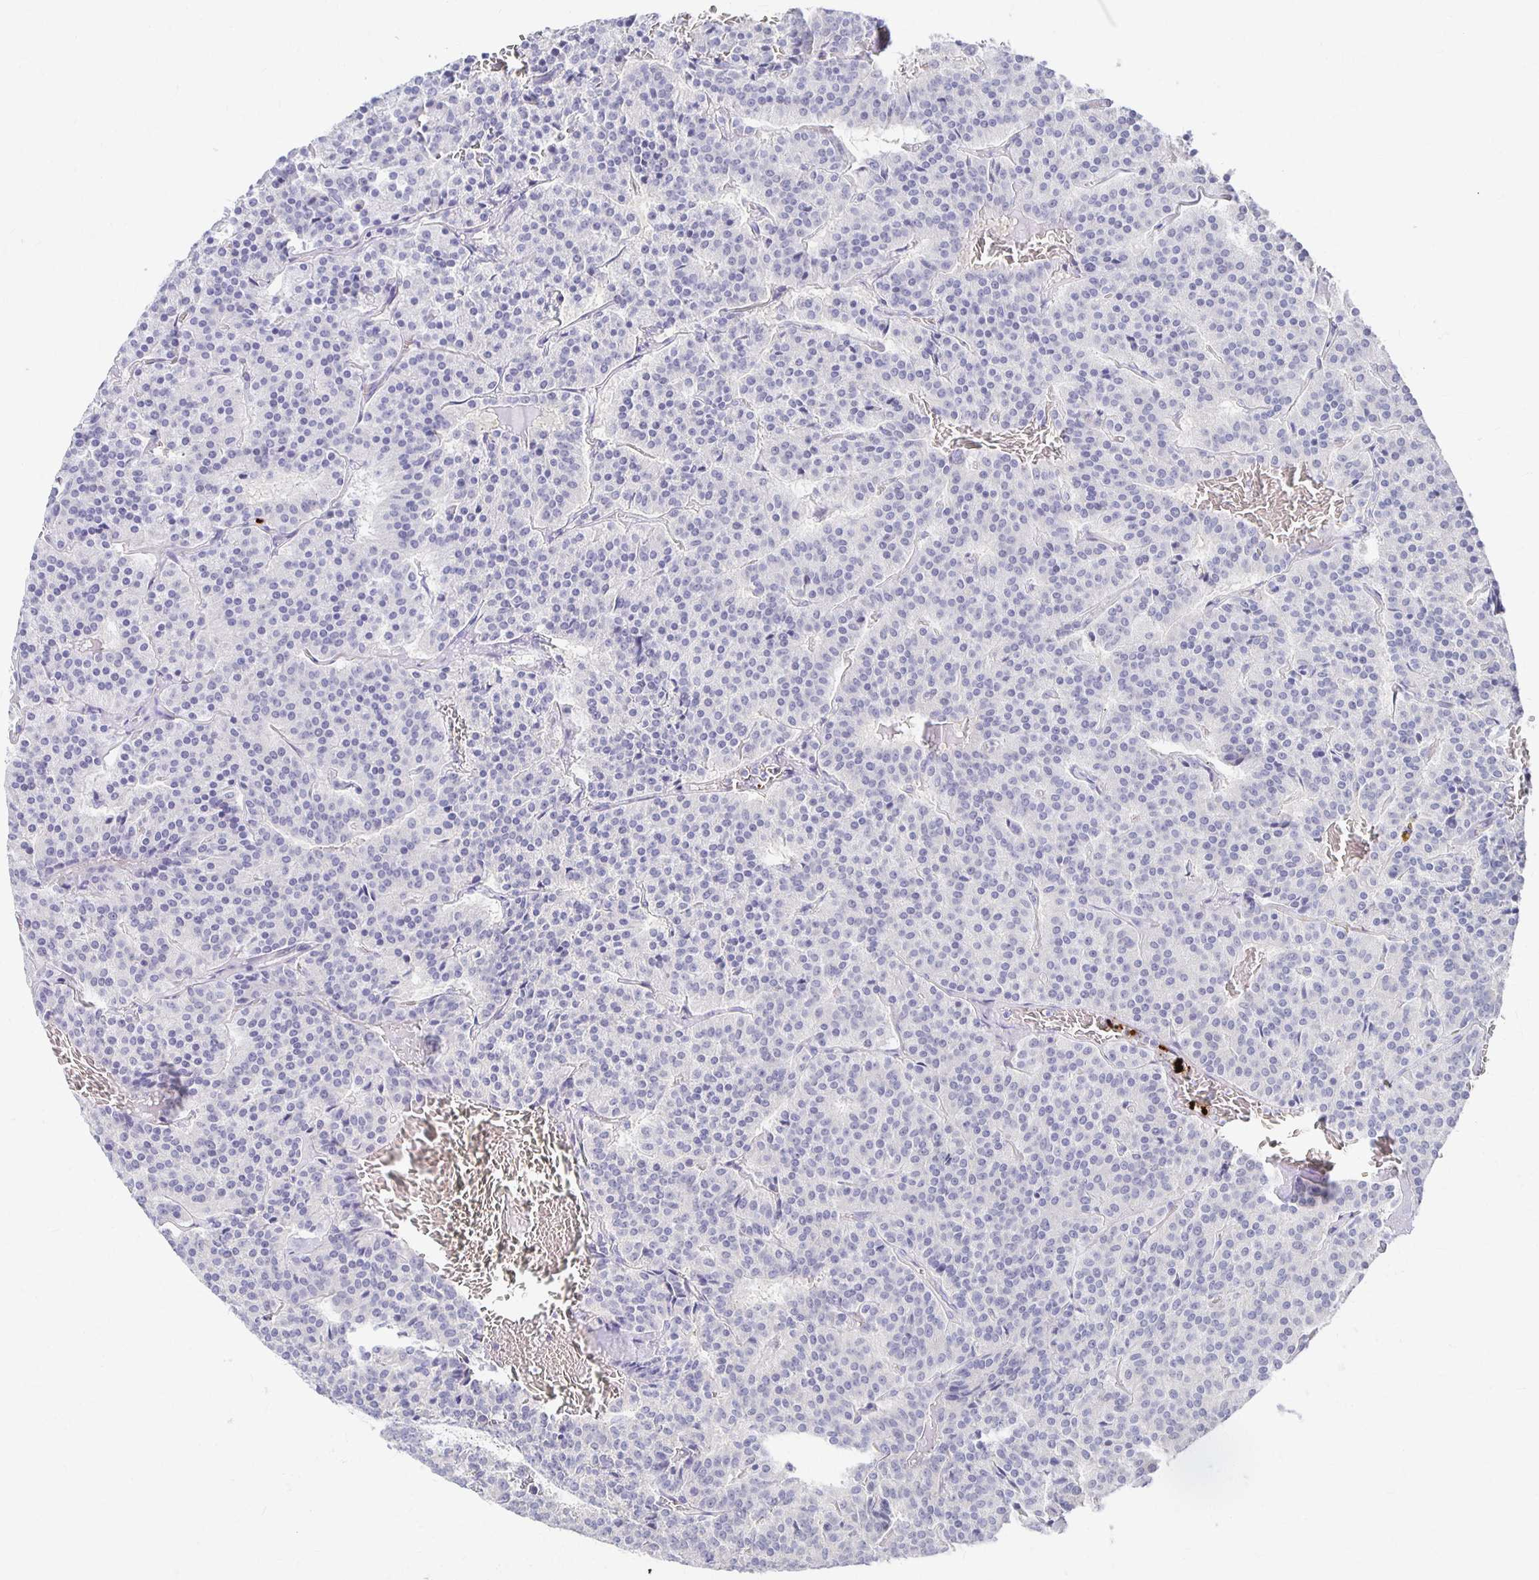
{"staining": {"intensity": "negative", "quantity": "none", "location": "none"}, "tissue": "carcinoid", "cell_type": "Tumor cells", "image_type": "cancer", "snomed": [{"axis": "morphology", "description": "Carcinoid, malignant, NOS"}, {"axis": "topography", "description": "Lung"}], "caption": "Histopathology image shows no protein positivity in tumor cells of carcinoid tissue.", "gene": "FKRP", "patient": {"sex": "male", "age": 70}}